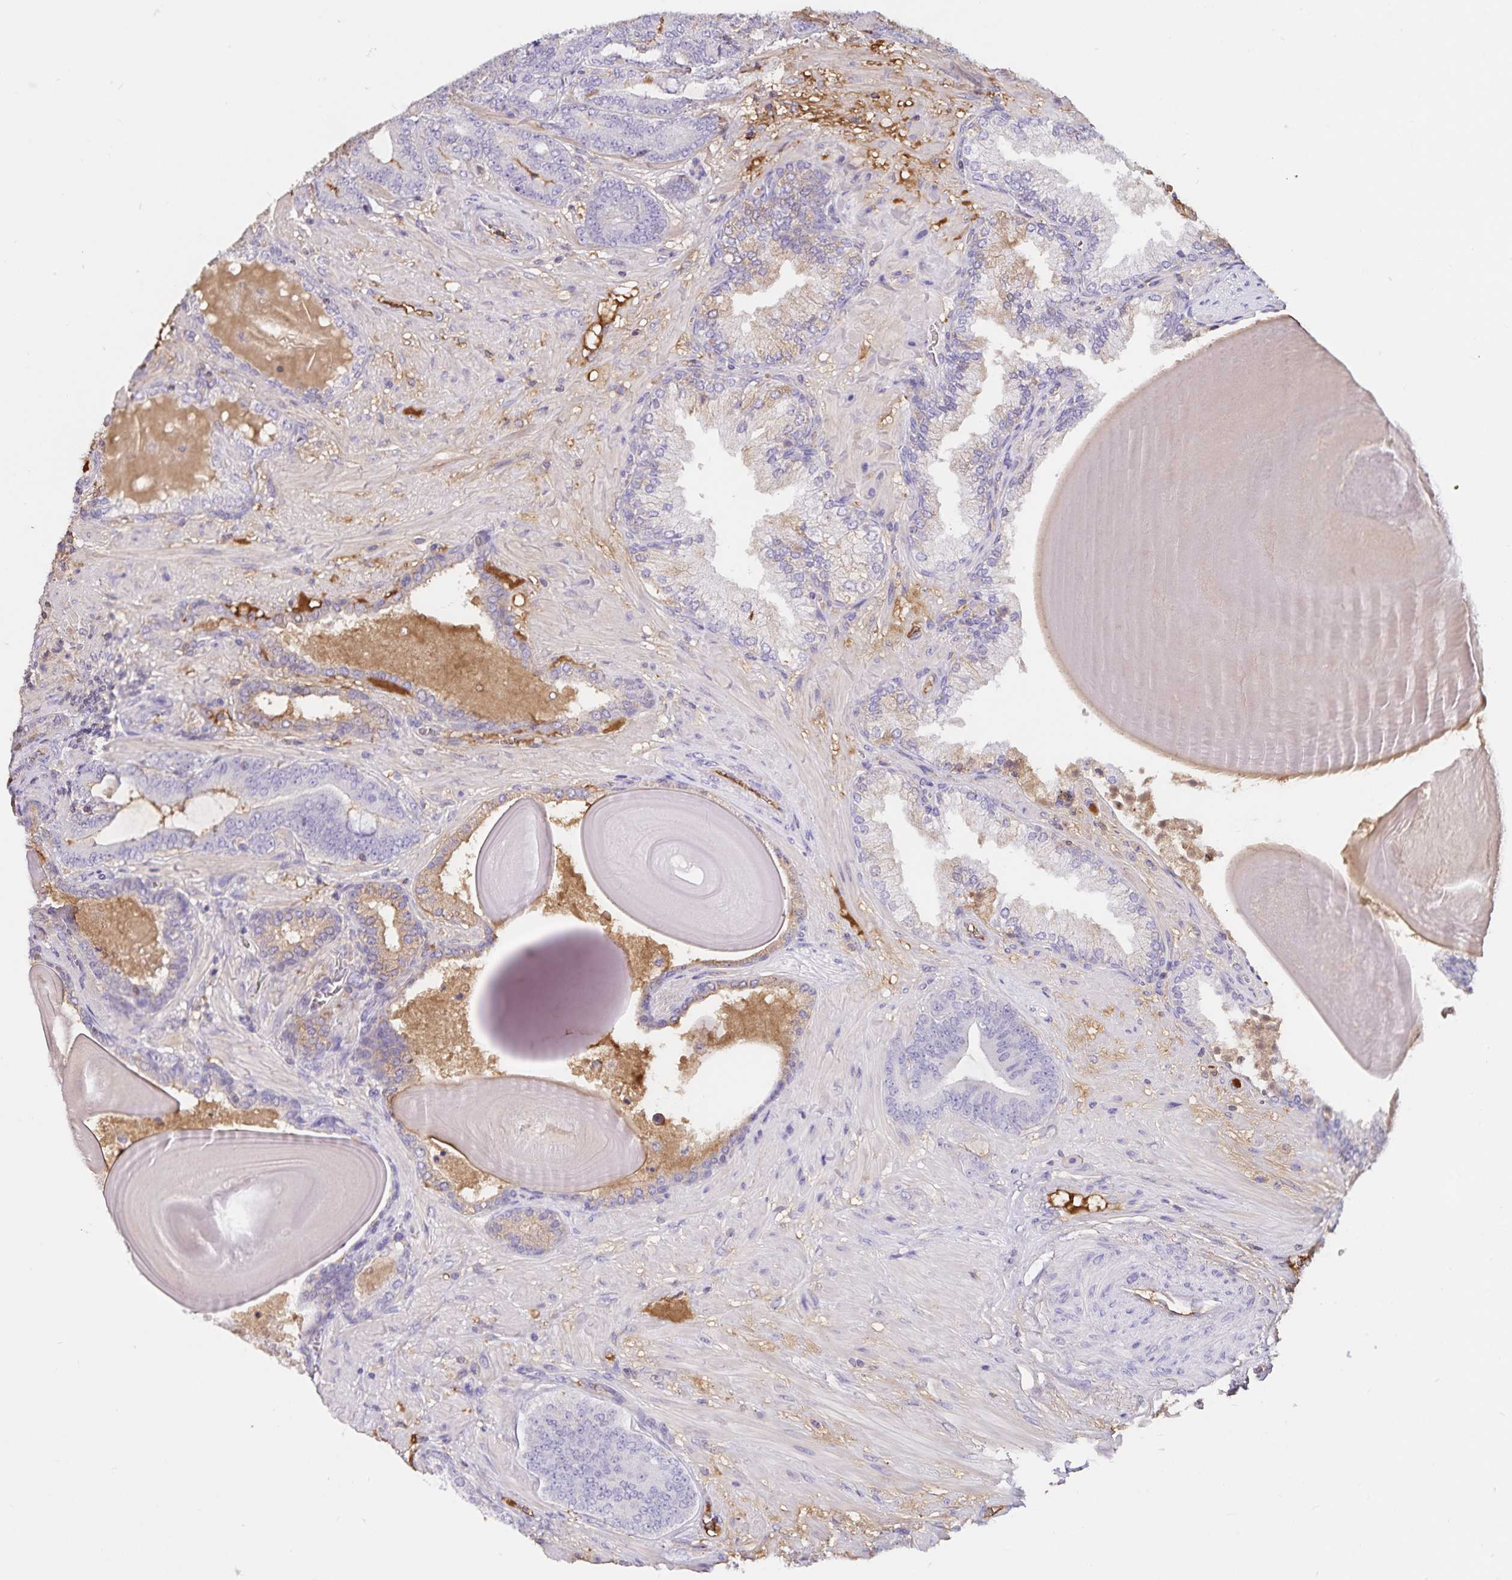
{"staining": {"intensity": "negative", "quantity": "none", "location": "none"}, "tissue": "prostate cancer", "cell_type": "Tumor cells", "image_type": "cancer", "snomed": [{"axis": "morphology", "description": "Adenocarcinoma, High grade"}, {"axis": "topography", "description": "Prostate"}], "caption": "Tumor cells are negative for brown protein staining in prostate cancer.", "gene": "FGG", "patient": {"sex": "male", "age": 62}}